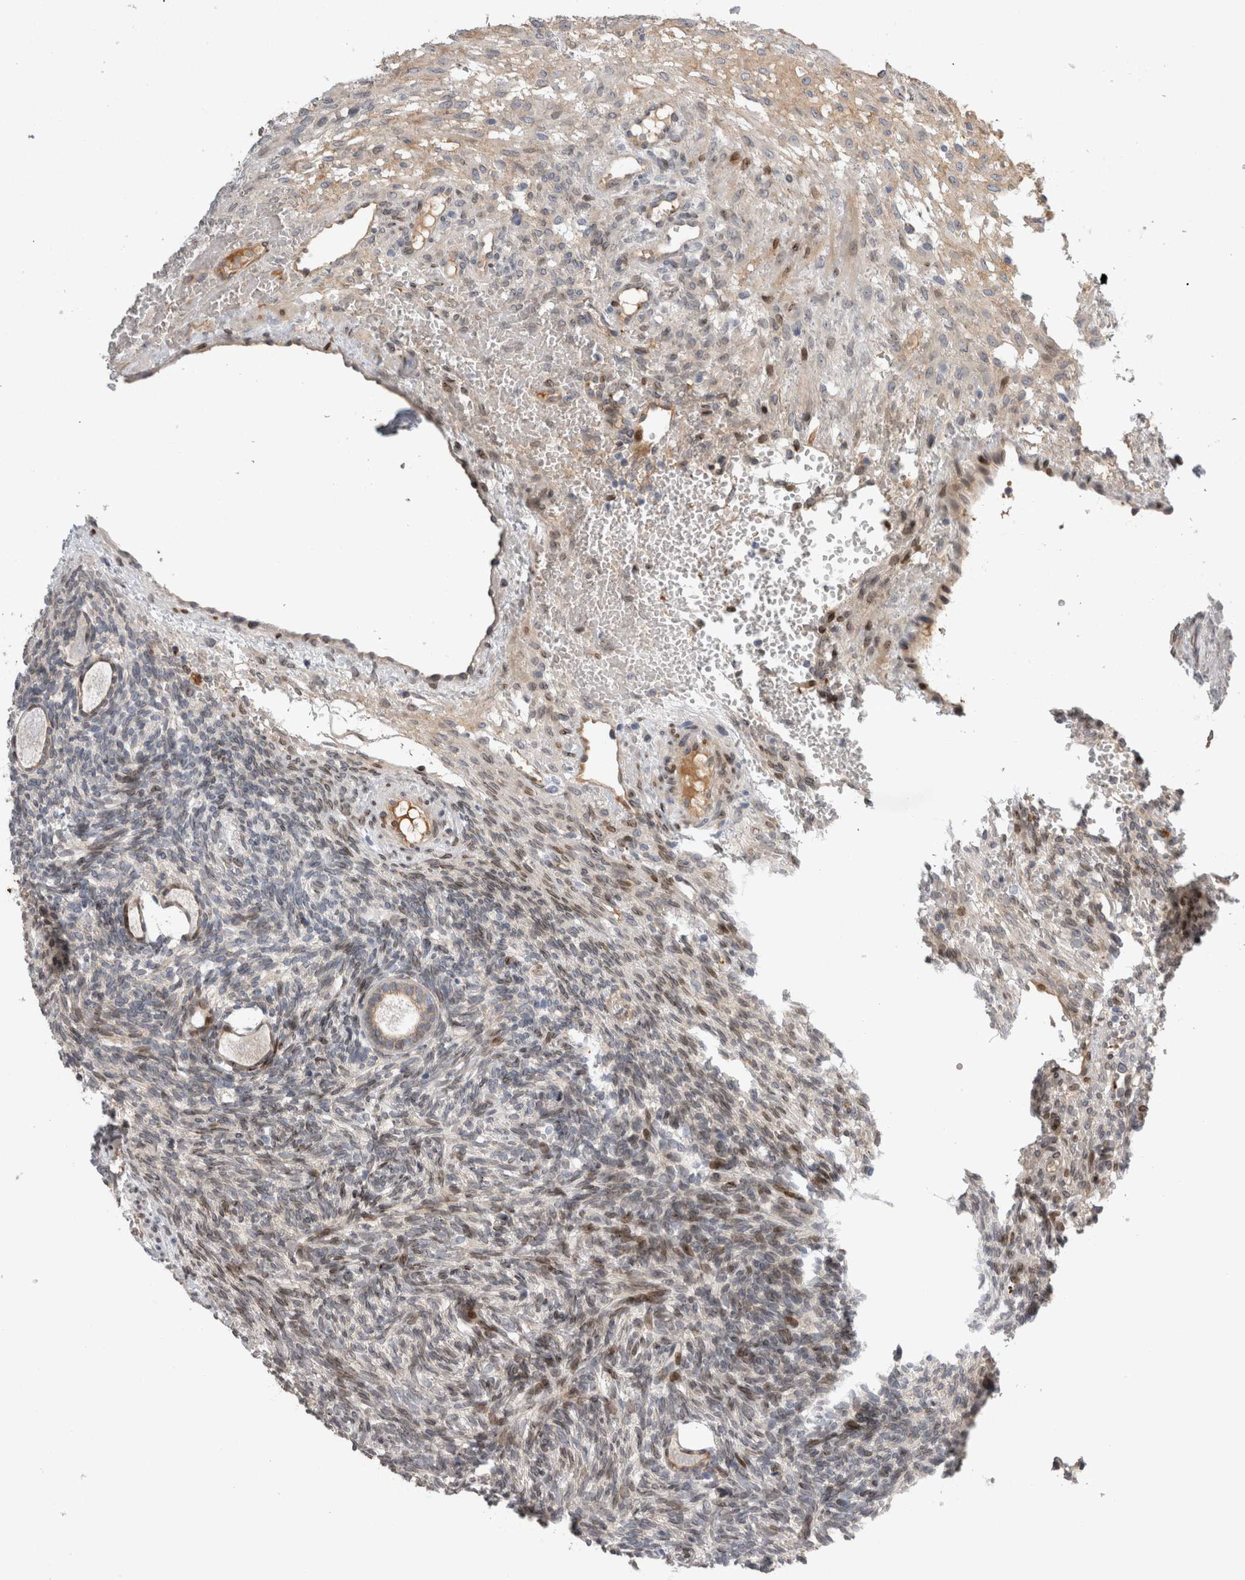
{"staining": {"intensity": "weak", "quantity": ">75%", "location": "nuclear"}, "tissue": "ovary", "cell_type": "Follicle cells", "image_type": "normal", "snomed": [{"axis": "morphology", "description": "Normal tissue, NOS"}, {"axis": "topography", "description": "Ovary"}], "caption": "A high-resolution image shows IHC staining of normal ovary, which exhibits weak nuclear staining in approximately >75% of follicle cells.", "gene": "DMTN", "patient": {"sex": "female", "age": 34}}